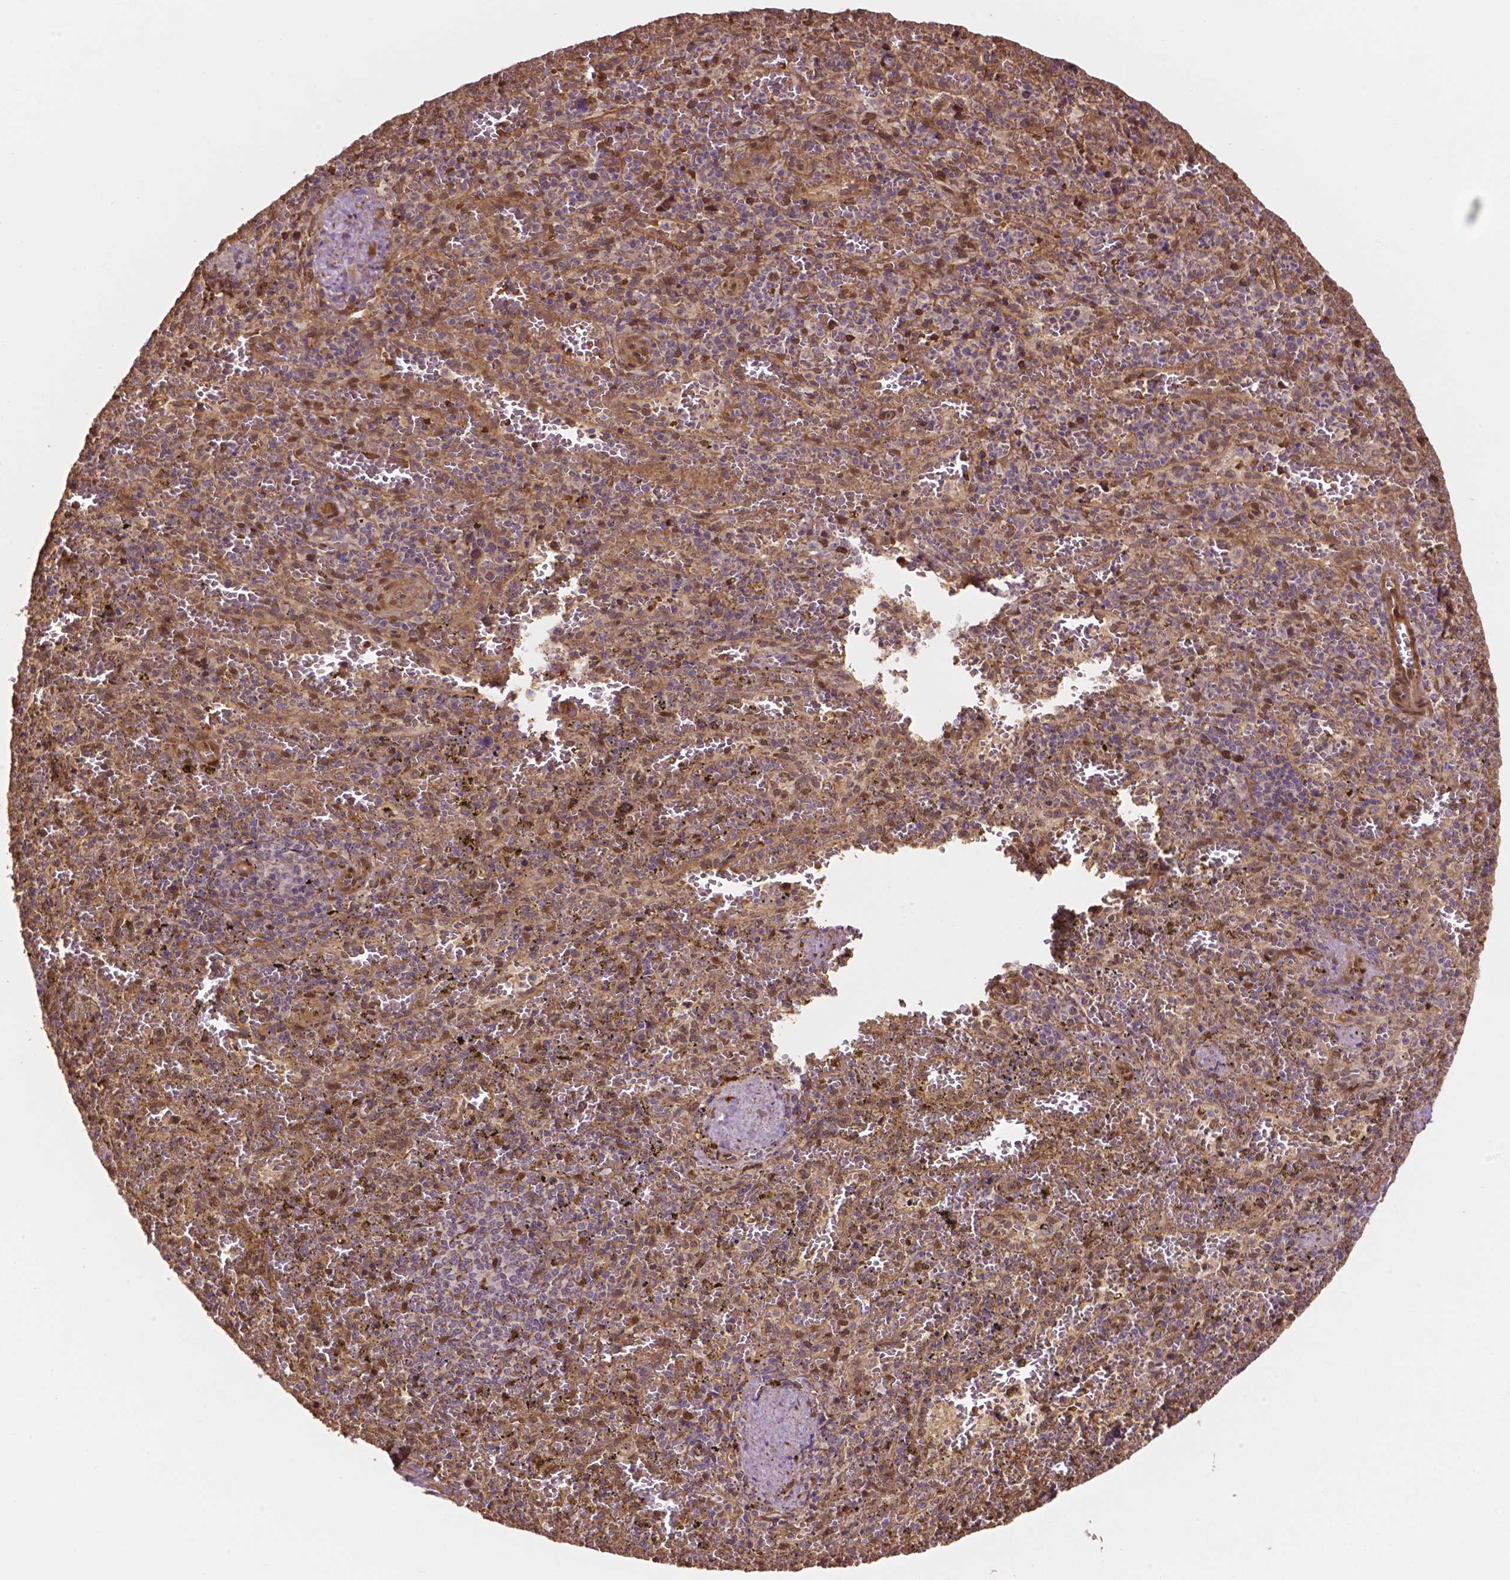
{"staining": {"intensity": "moderate", "quantity": "<25%", "location": "cytoplasmic/membranous,nuclear"}, "tissue": "spleen", "cell_type": "Cells in red pulp", "image_type": "normal", "snomed": [{"axis": "morphology", "description": "Normal tissue, NOS"}, {"axis": "topography", "description": "Spleen"}], "caption": "The micrograph exhibits immunohistochemical staining of unremarkable spleen. There is moderate cytoplasmic/membranous,nuclear positivity is seen in about <25% of cells in red pulp.", "gene": "YAP1", "patient": {"sex": "female", "age": 50}}